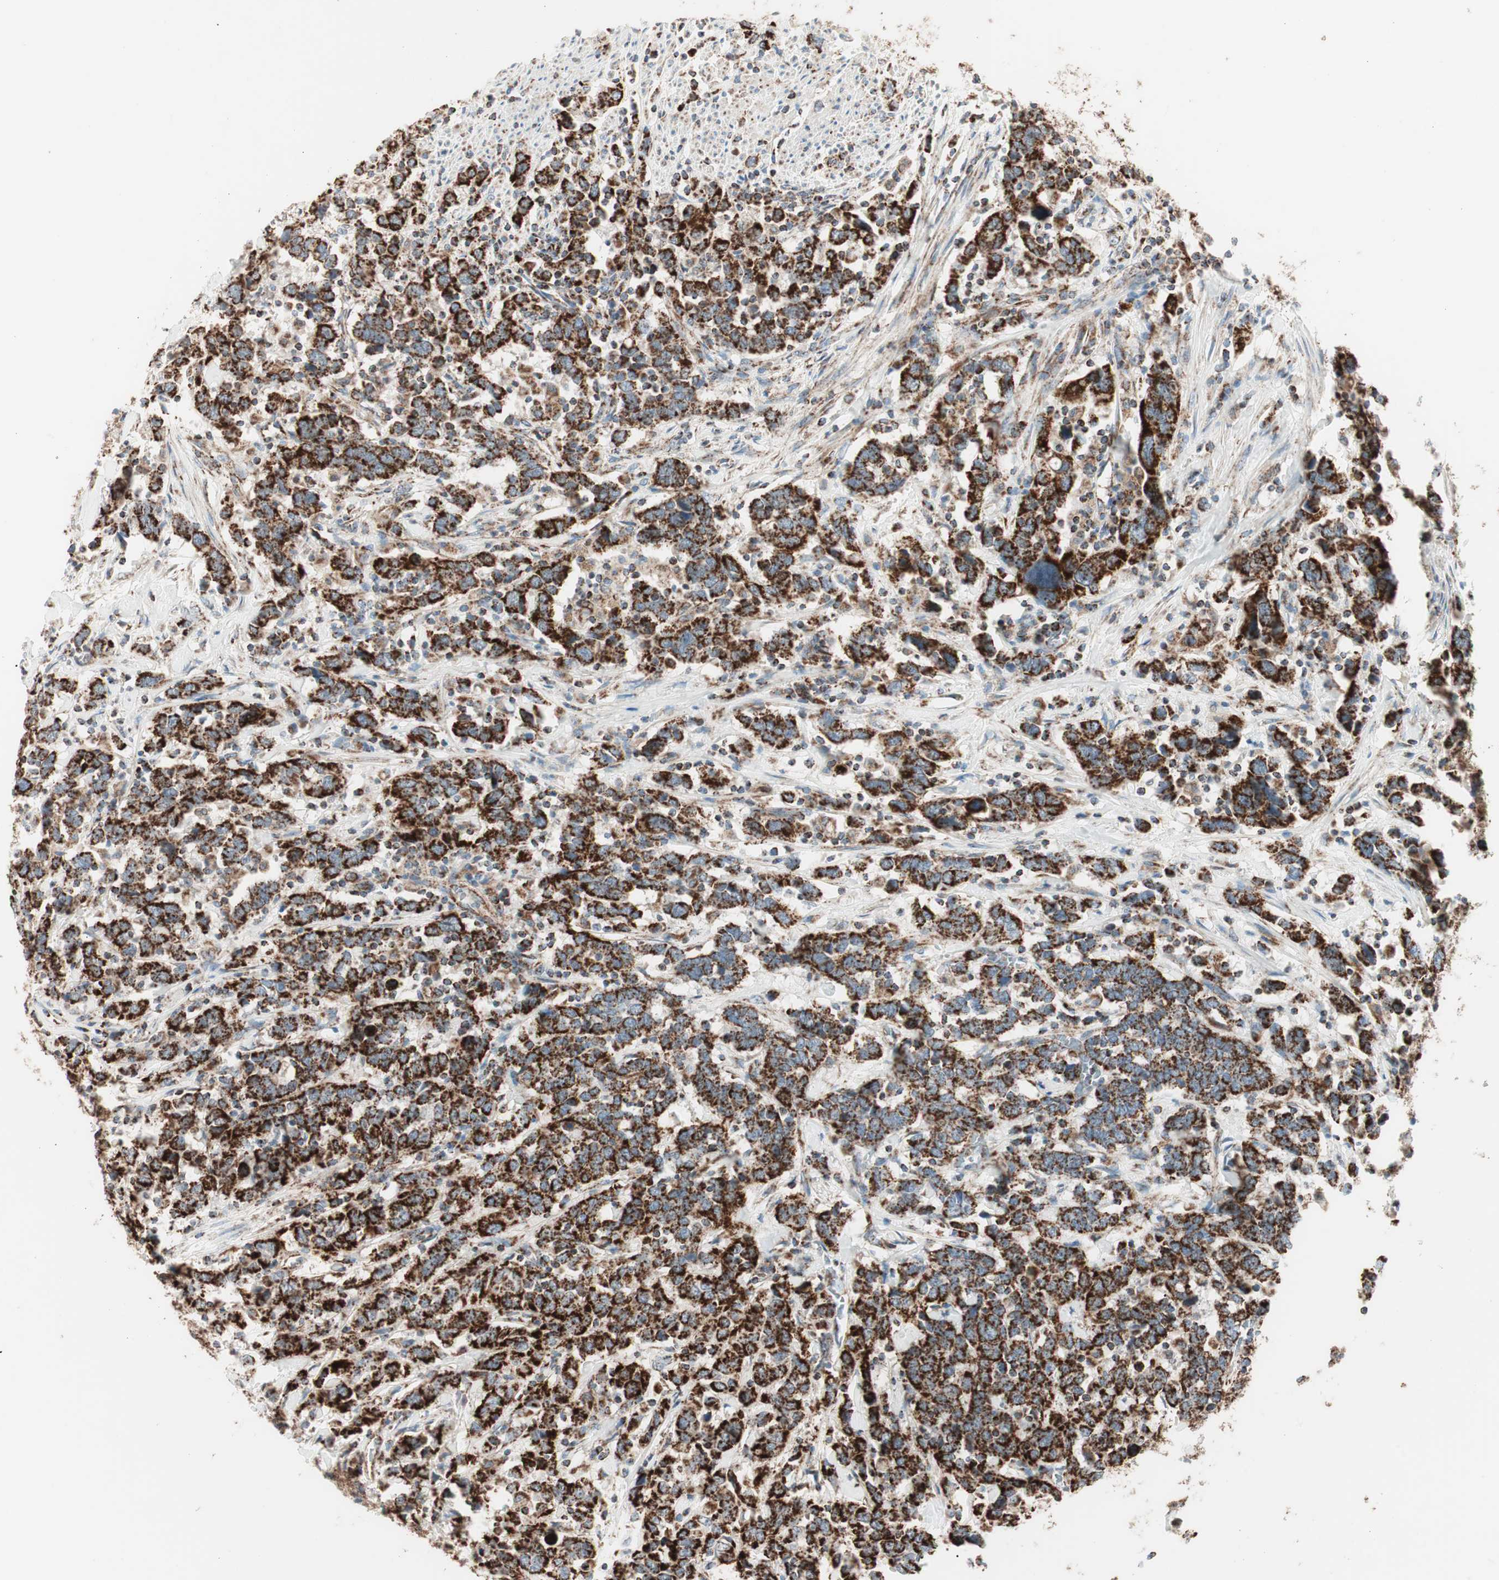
{"staining": {"intensity": "strong", "quantity": ">75%", "location": "cytoplasmic/membranous"}, "tissue": "urothelial cancer", "cell_type": "Tumor cells", "image_type": "cancer", "snomed": [{"axis": "morphology", "description": "Urothelial carcinoma, High grade"}, {"axis": "topography", "description": "Urinary bladder"}], "caption": "DAB (3,3'-diaminobenzidine) immunohistochemical staining of human high-grade urothelial carcinoma reveals strong cytoplasmic/membranous protein staining in about >75% of tumor cells.", "gene": "TOMM20", "patient": {"sex": "male", "age": 61}}